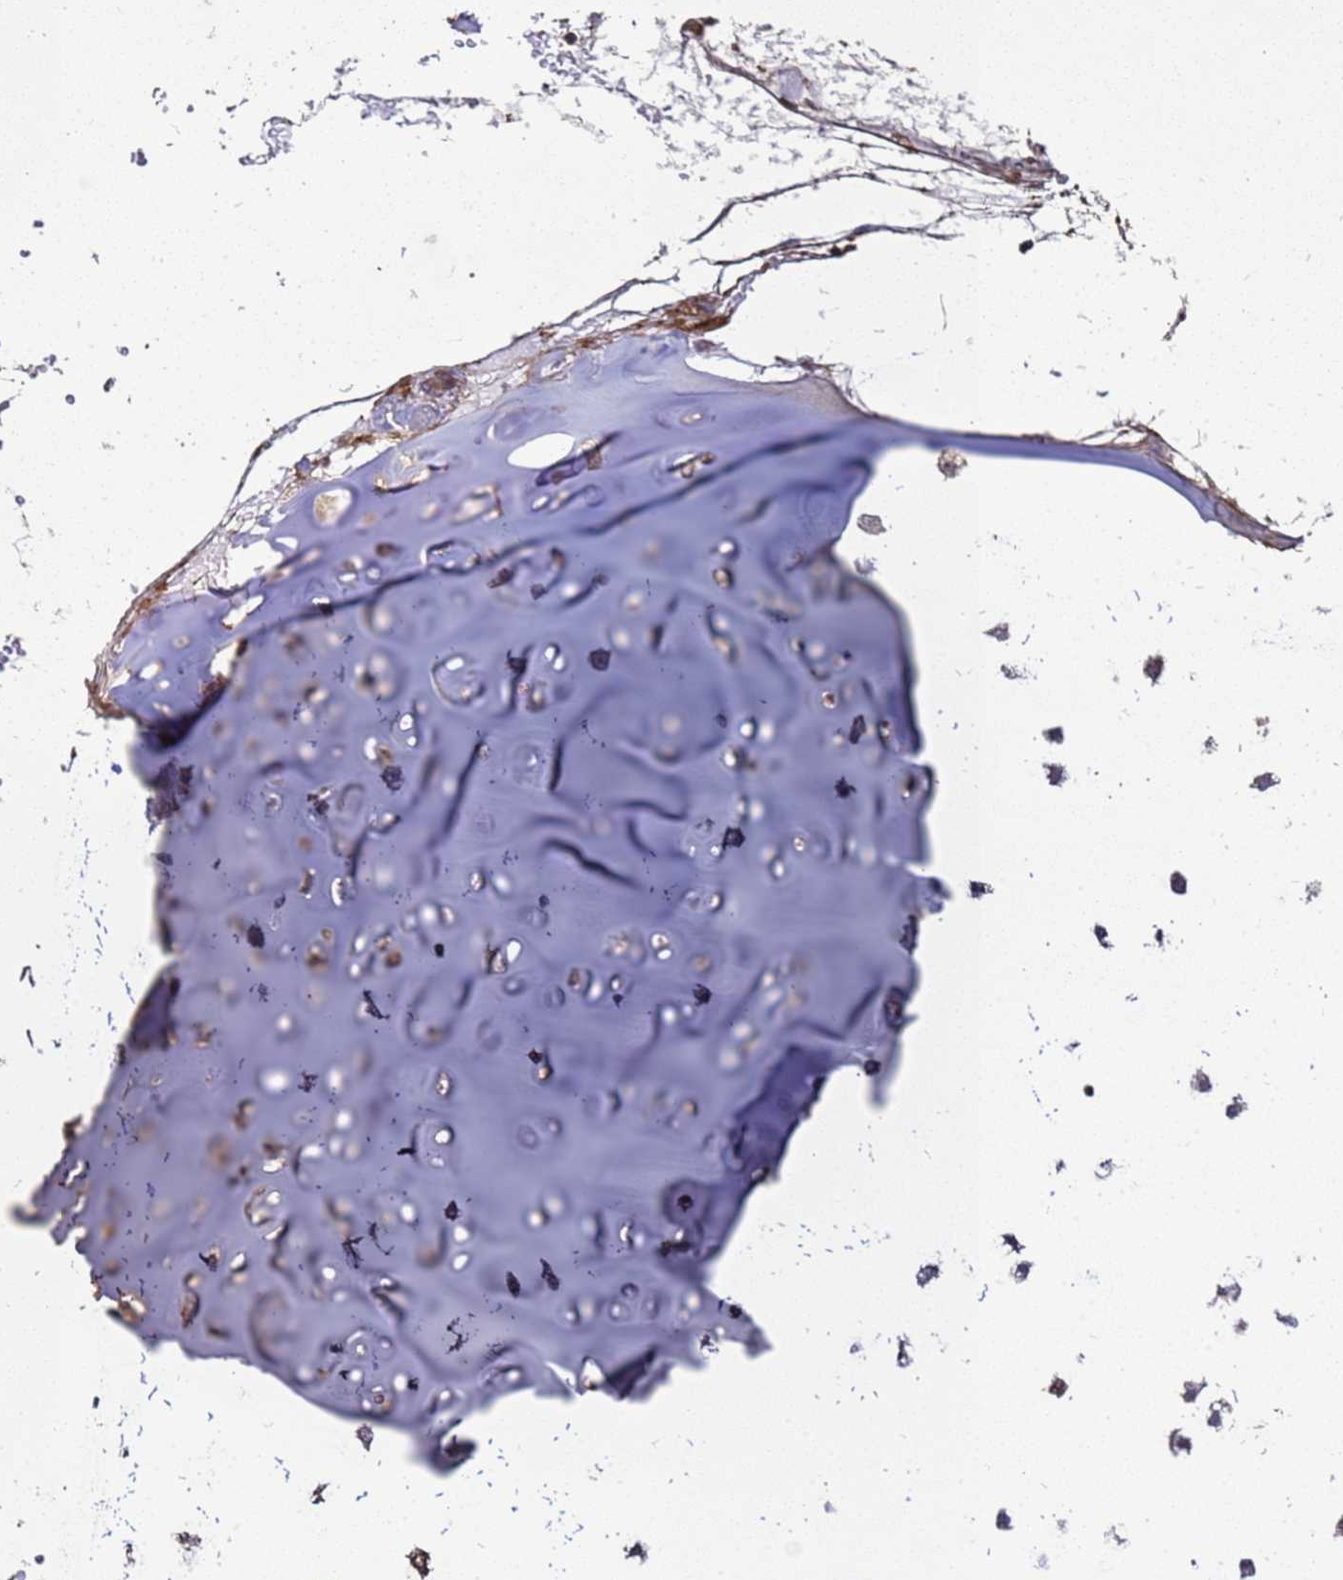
{"staining": {"intensity": "moderate", "quantity": "25%-75%", "location": "nuclear"}, "tissue": "soft tissue", "cell_type": "Chondrocytes", "image_type": "normal", "snomed": [{"axis": "morphology", "description": "Normal tissue, NOS"}, {"axis": "morphology", "description": "Basal cell carcinoma"}, {"axis": "topography", "description": "Cartilage tissue"}, {"axis": "topography", "description": "Nasopharynx"}, {"axis": "topography", "description": "Oral tissue"}], "caption": "Soft tissue was stained to show a protein in brown. There is medium levels of moderate nuclear positivity in approximately 25%-75% of chondrocytes.", "gene": "CRBN", "patient": {"sex": "female", "age": 77}}